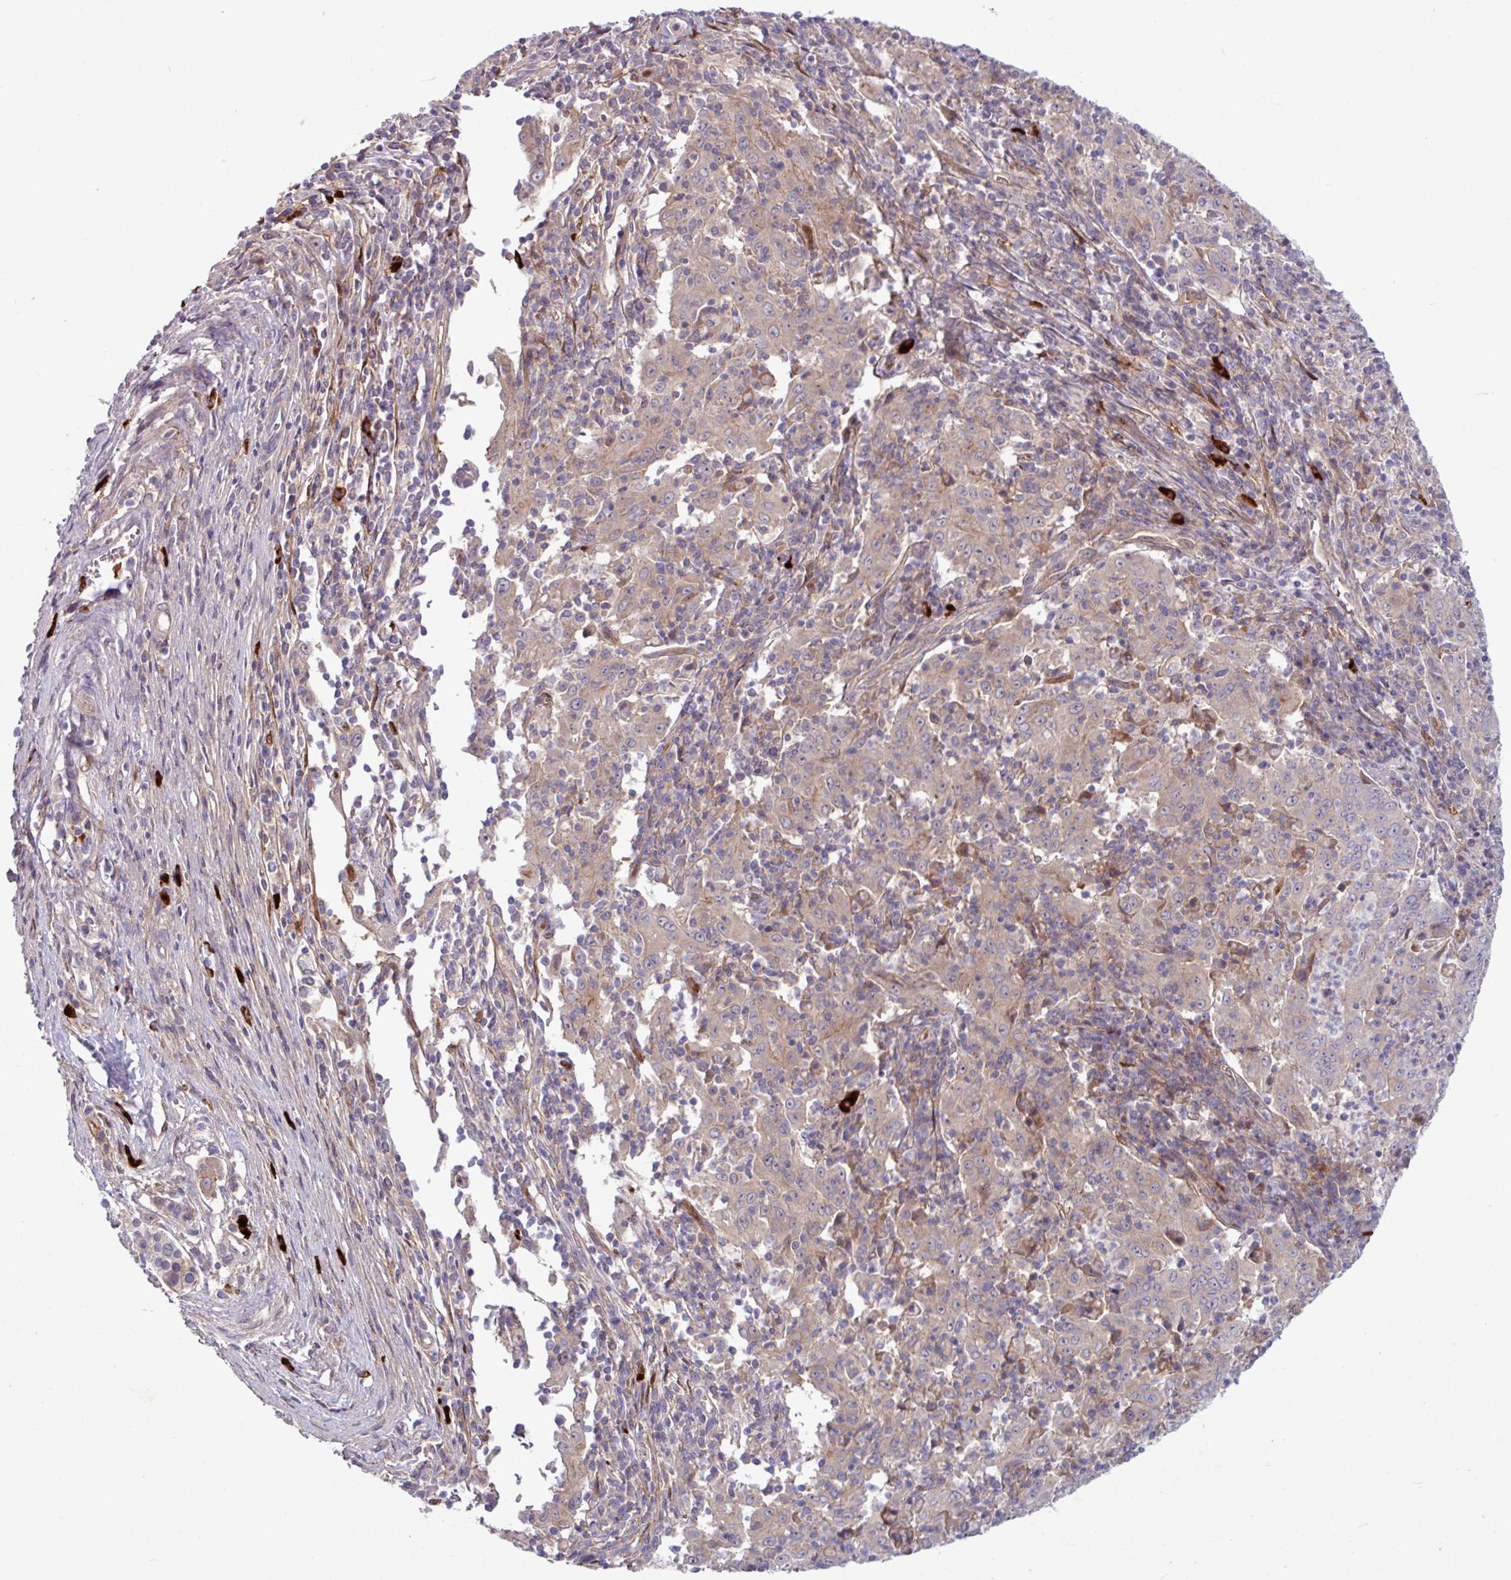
{"staining": {"intensity": "weak", "quantity": "<25%", "location": "cytoplasmic/membranous"}, "tissue": "pancreatic cancer", "cell_type": "Tumor cells", "image_type": "cancer", "snomed": [{"axis": "morphology", "description": "Adenocarcinoma, NOS"}, {"axis": "topography", "description": "Pancreas"}], "caption": "Tumor cells show no significant protein expression in pancreatic adenocarcinoma.", "gene": "B4GALNT4", "patient": {"sex": "male", "age": 63}}